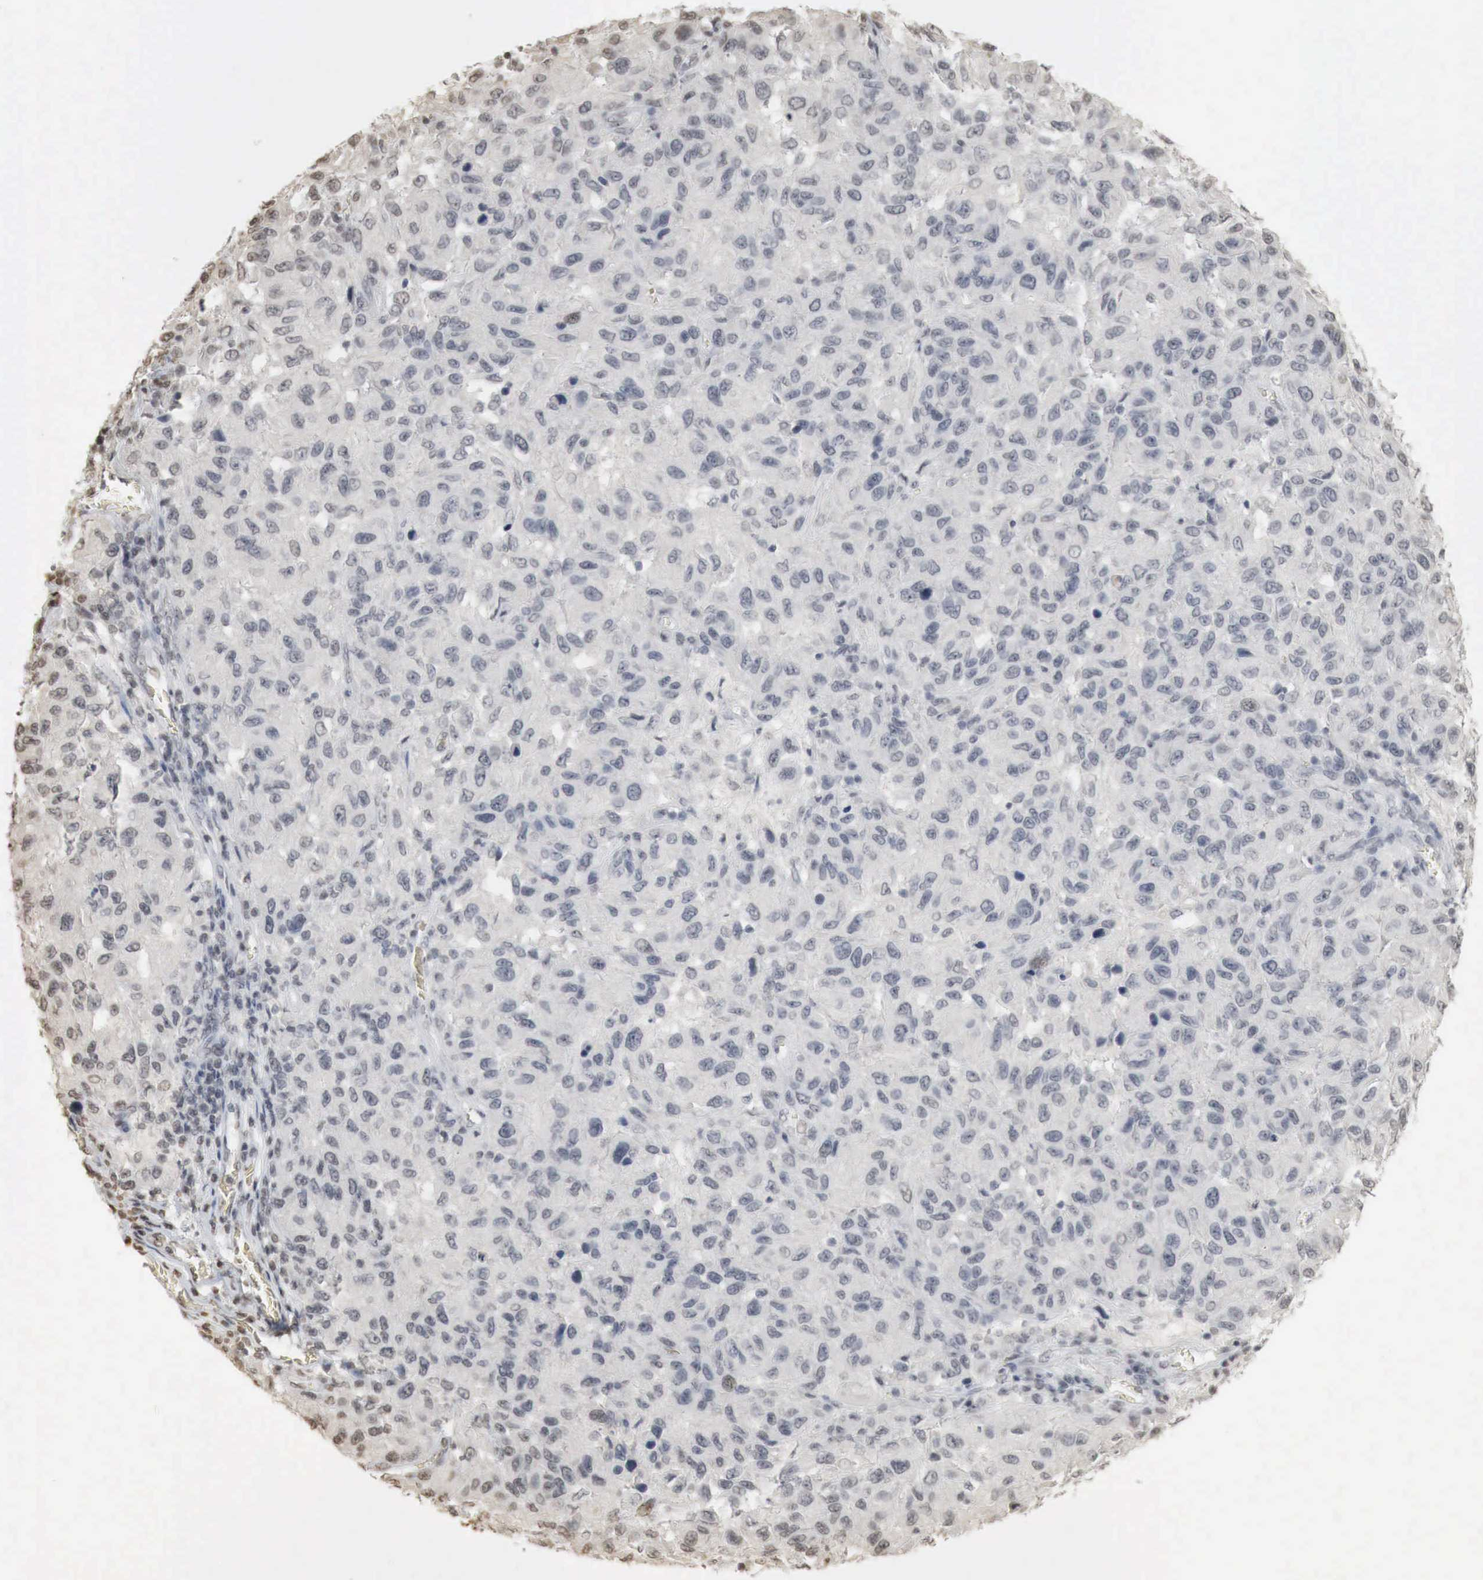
{"staining": {"intensity": "weak", "quantity": "<25%", "location": "nuclear"}, "tissue": "melanoma", "cell_type": "Tumor cells", "image_type": "cancer", "snomed": [{"axis": "morphology", "description": "Malignant melanoma, NOS"}, {"axis": "topography", "description": "Skin"}], "caption": "Immunohistochemistry (IHC) photomicrograph of malignant melanoma stained for a protein (brown), which shows no expression in tumor cells.", "gene": "ERBB4", "patient": {"sex": "female", "age": 77}}